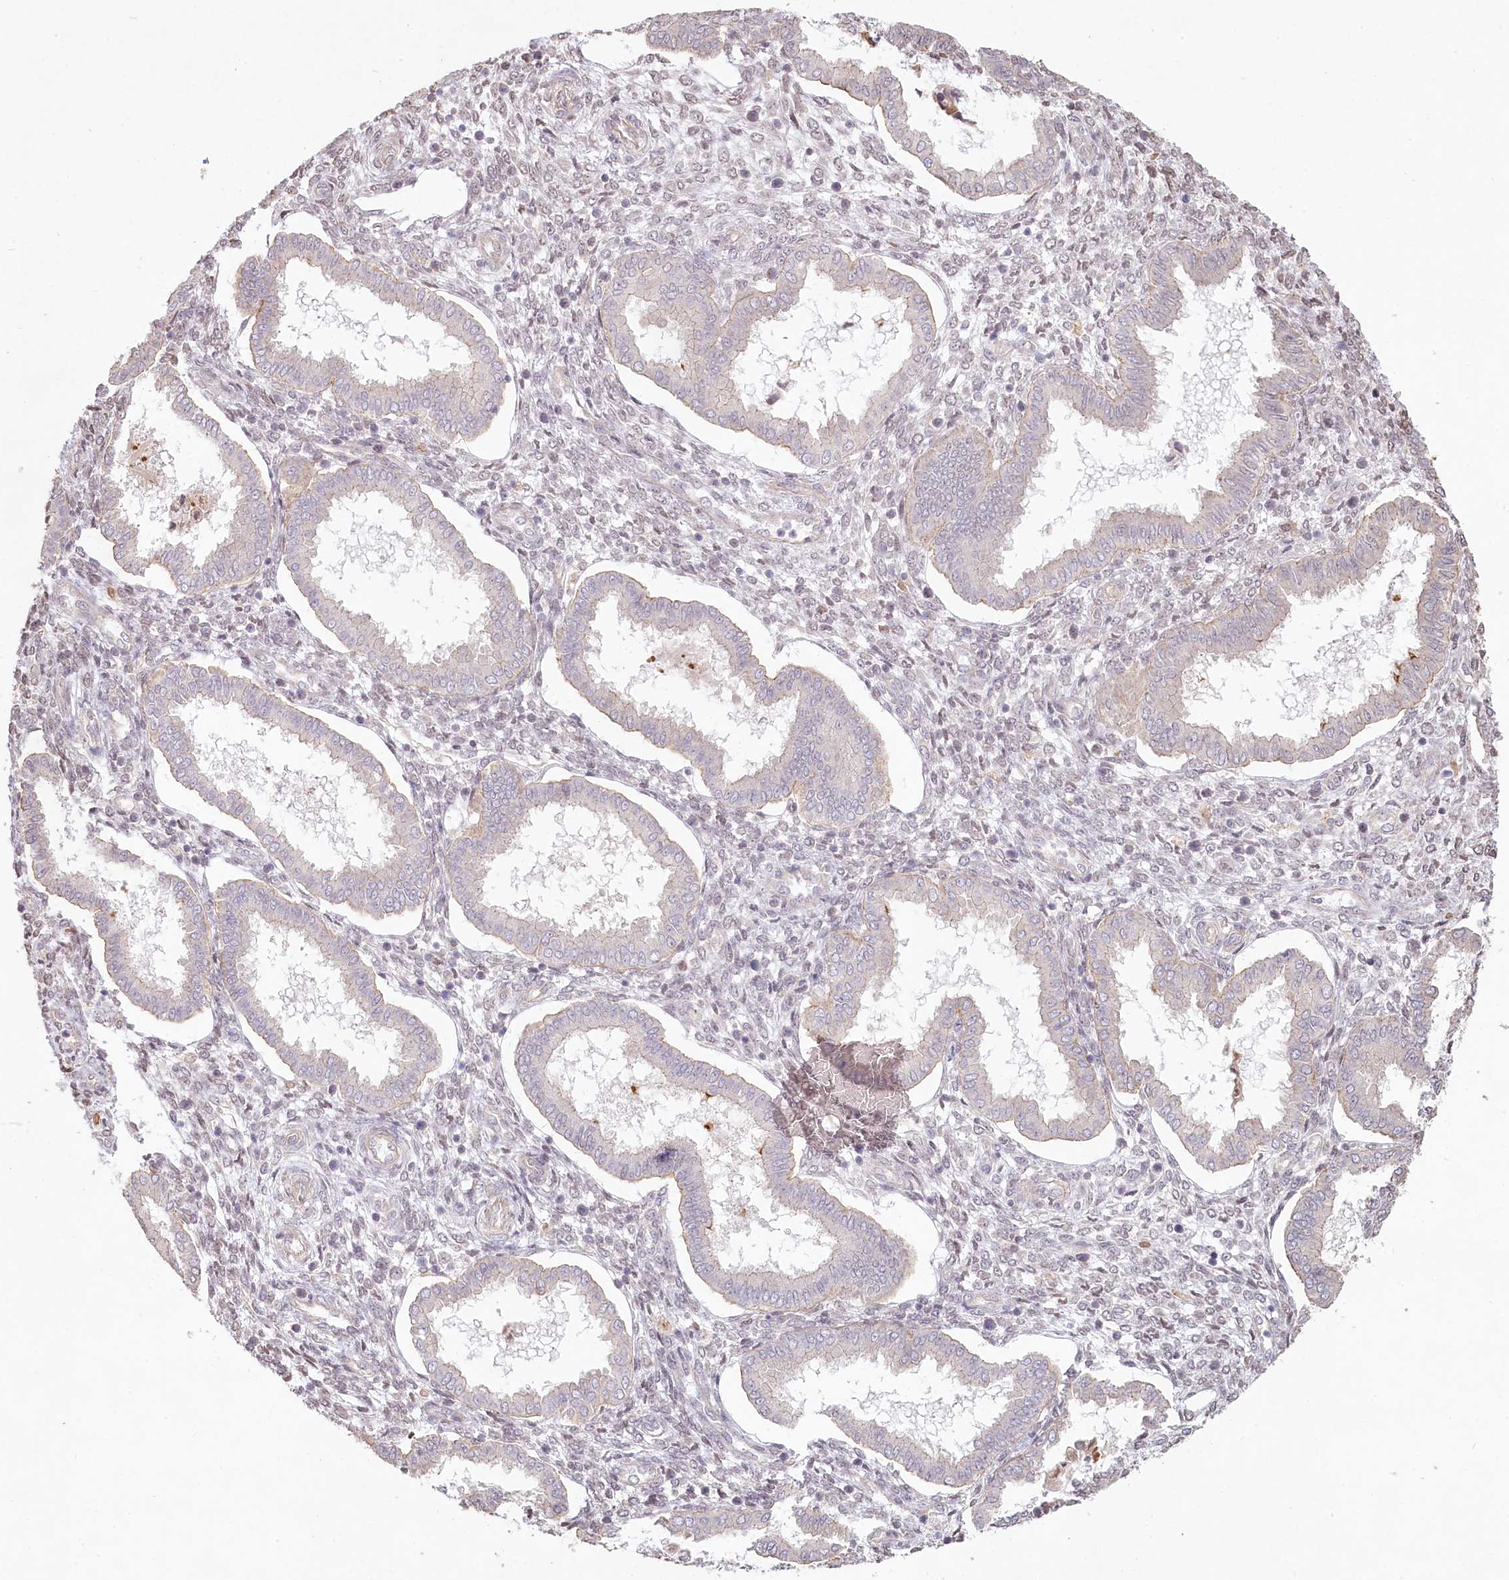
{"staining": {"intensity": "negative", "quantity": "none", "location": "none"}, "tissue": "endometrium", "cell_type": "Cells in endometrial stroma", "image_type": "normal", "snomed": [{"axis": "morphology", "description": "Normal tissue, NOS"}, {"axis": "topography", "description": "Endometrium"}], "caption": "DAB (3,3'-diaminobenzidine) immunohistochemical staining of normal endometrium demonstrates no significant positivity in cells in endometrial stroma.", "gene": "TCHP", "patient": {"sex": "female", "age": 24}}